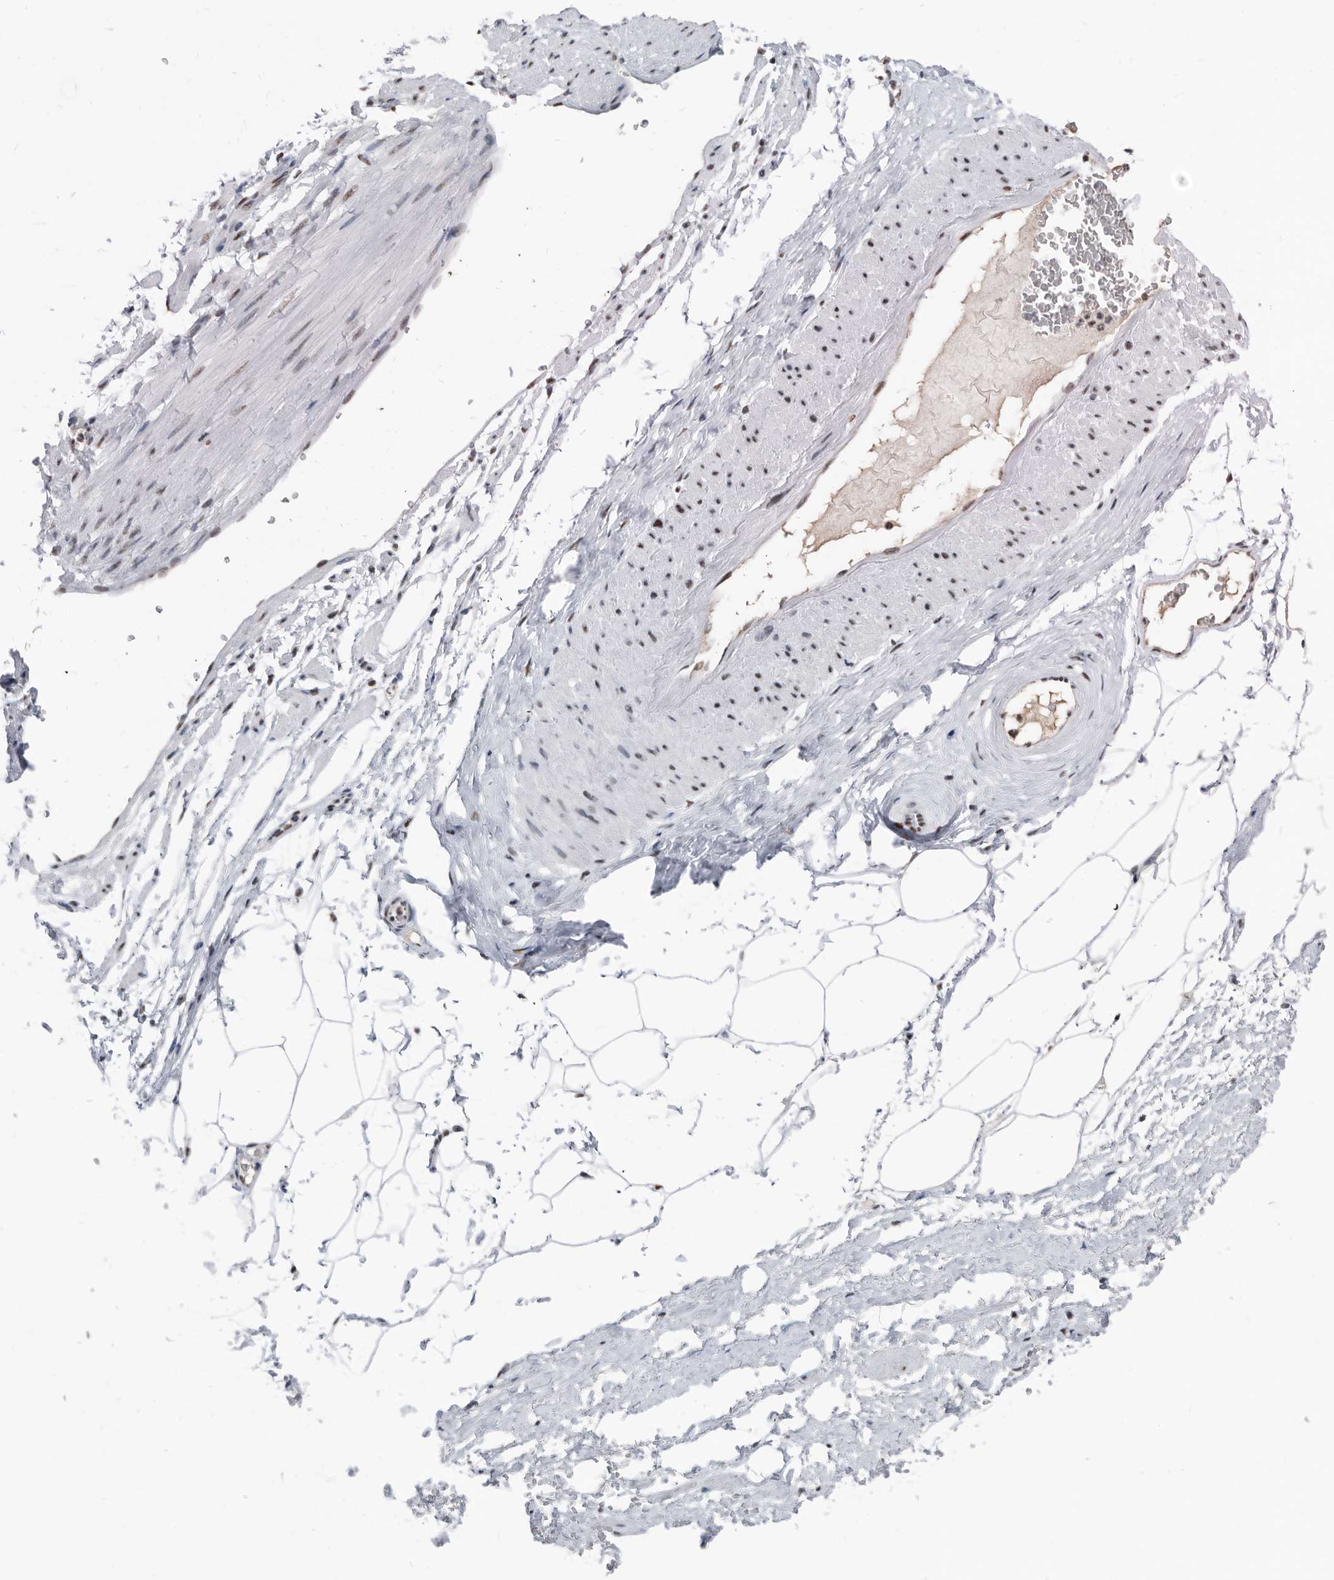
{"staining": {"intensity": "moderate", "quantity": ">75%", "location": "nuclear"}, "tissue": "adipose tissue", "cell_type": "Adipocytes", "image_type": "normal", "snomed": [{"axis": "morphology", "description": "Normal tissue, NOS"}, {"axis": "morphology", "description": "Adenocarcinoma, Low grade"}, {"axis": "topography", "description": "Prostate"}, {"axis": "topography", "description": "Peripheral nerve tissue"}], "caption": "Adipose tissue stained for a protein (brown) demonstrates moderate nuclear positive staining in approximately >75% of adipocytes.", "gene": "SF3A1", "patient": {"sex": "male", "age": 63}}